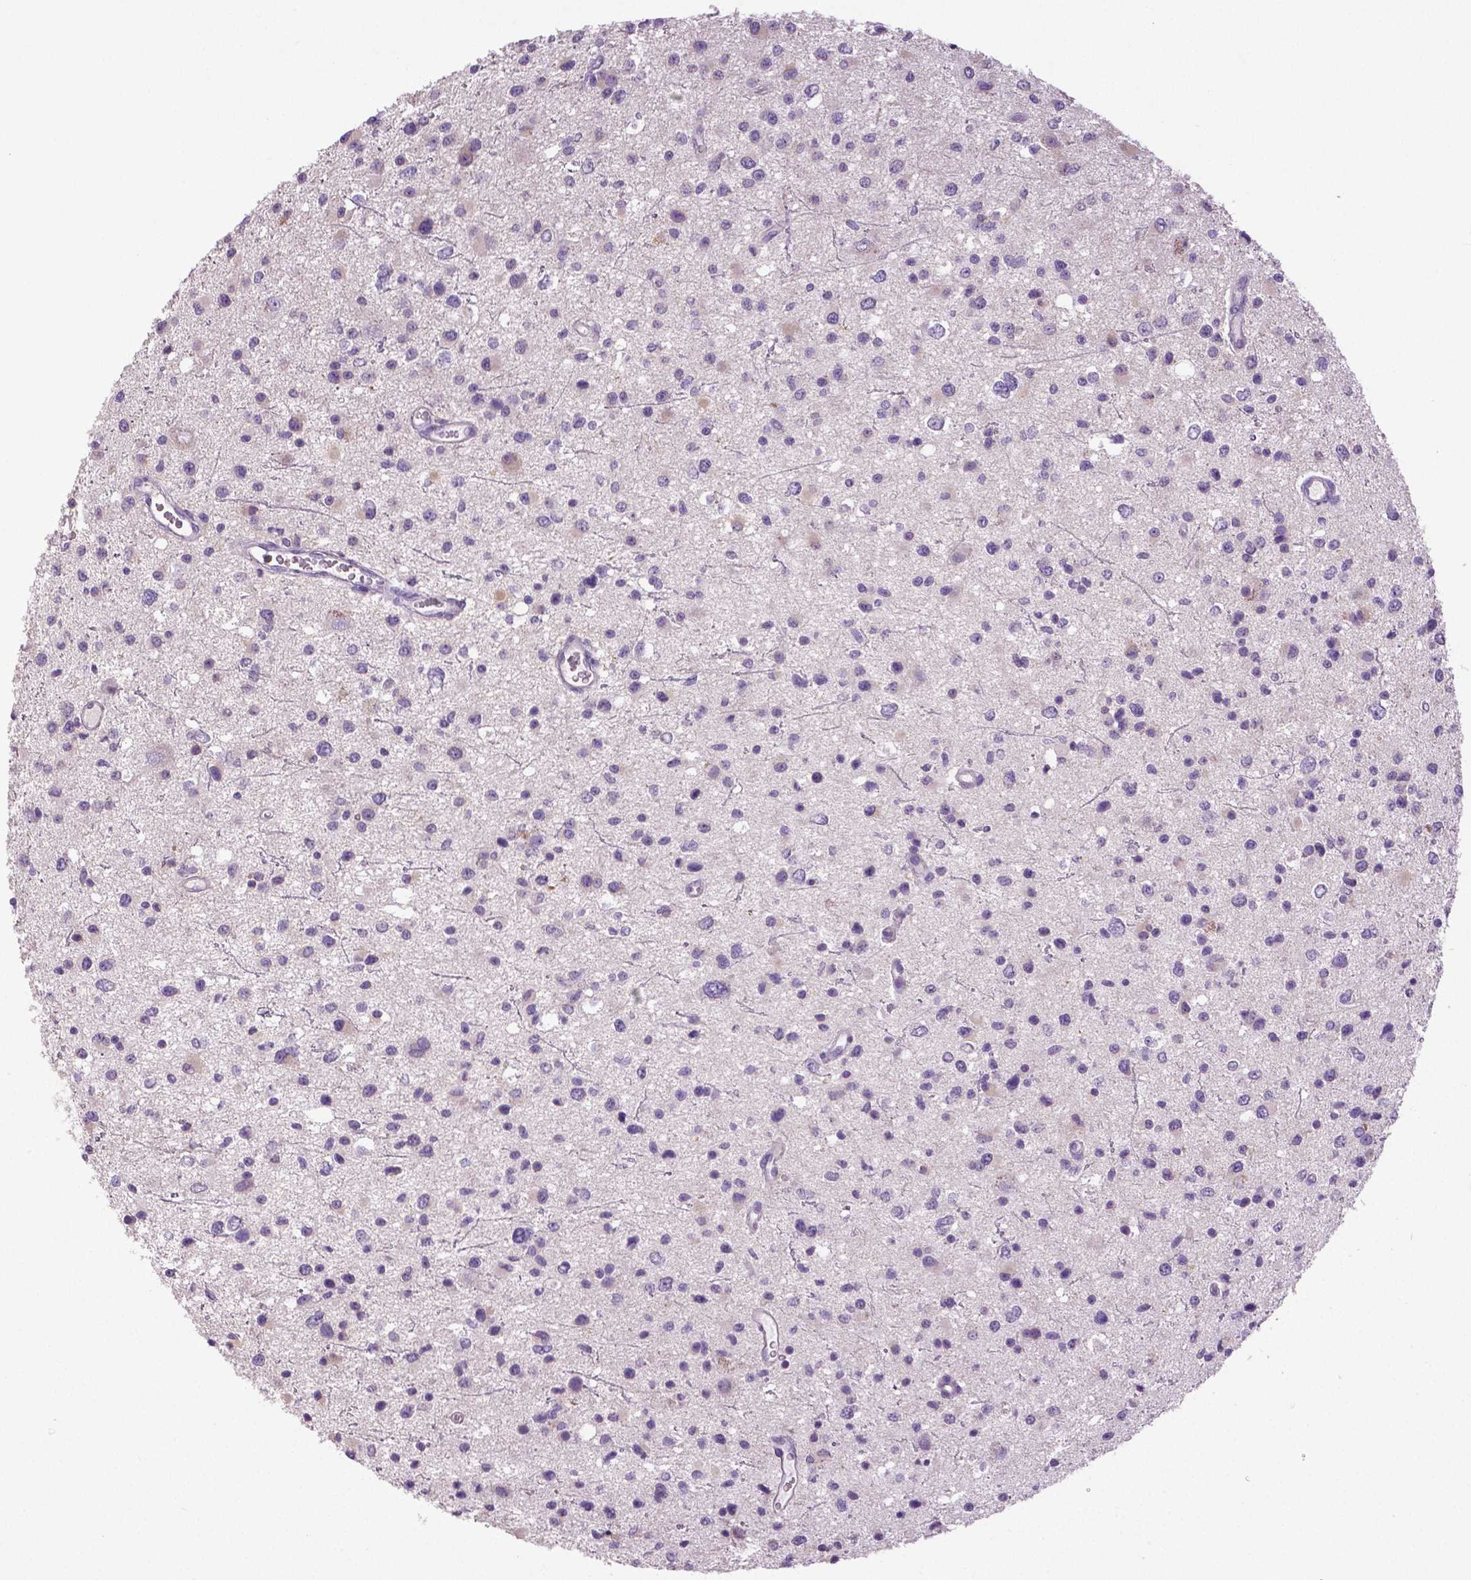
{"staining": {"intensity": "negative", "quantity": "none", "location": "none"}, "tissue": "glioma", "cell_type": "Tumor cells", "image_type": "cancer", "snomed": [{"axis": "morphology", "description": "Glioma, malignant, Low grade"}, {"axis": "topography", "description": "Brain"}], "caption": "The immunohistochemistry (IHC) photomicrograph has no significant staining in tumor cells of glioma tissue.", "gene": "DNAH12", "patient": {"sex": "male", "age": 43}}